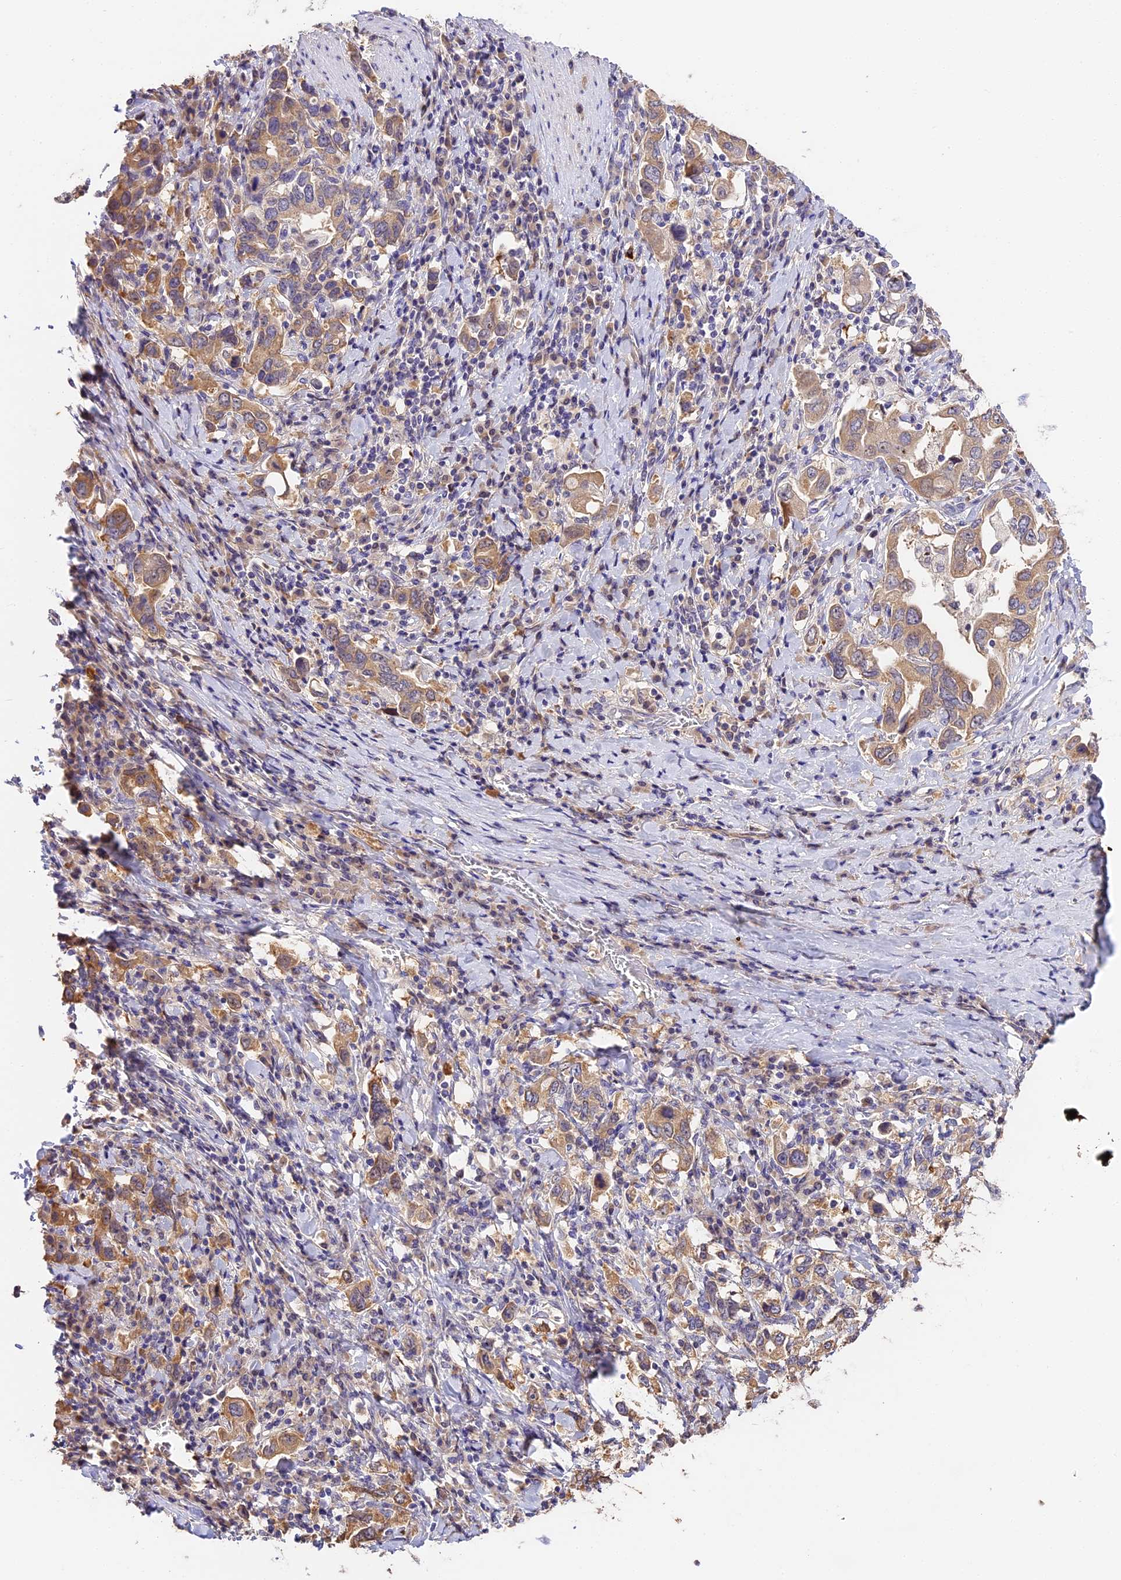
{"staining": {"intensity": "moderate", "quantity": ">75%", "location": "cytoplasmic/membranous"}, "tissue": "stomach cancer", "cell_type": "Tumor cells", "image_type": "cancer", "snomed": [{"axis": "morphology", "description": "Adenocarcinoma, NOS"}, {"axis": "topography", "description": "Stomach, upper"}, {"axis": "topography", "description": "Stomach"}], "caption": "Moderate cytoplasmic/membranous positivity is appreciated in about >75% of tumor cells in adenocarcinoma (stomach). The protein is shown in brown color, while the nuclei are stained blue.", "gene": "BSCL2", "patient": {"sex": "male", "age": 62}}